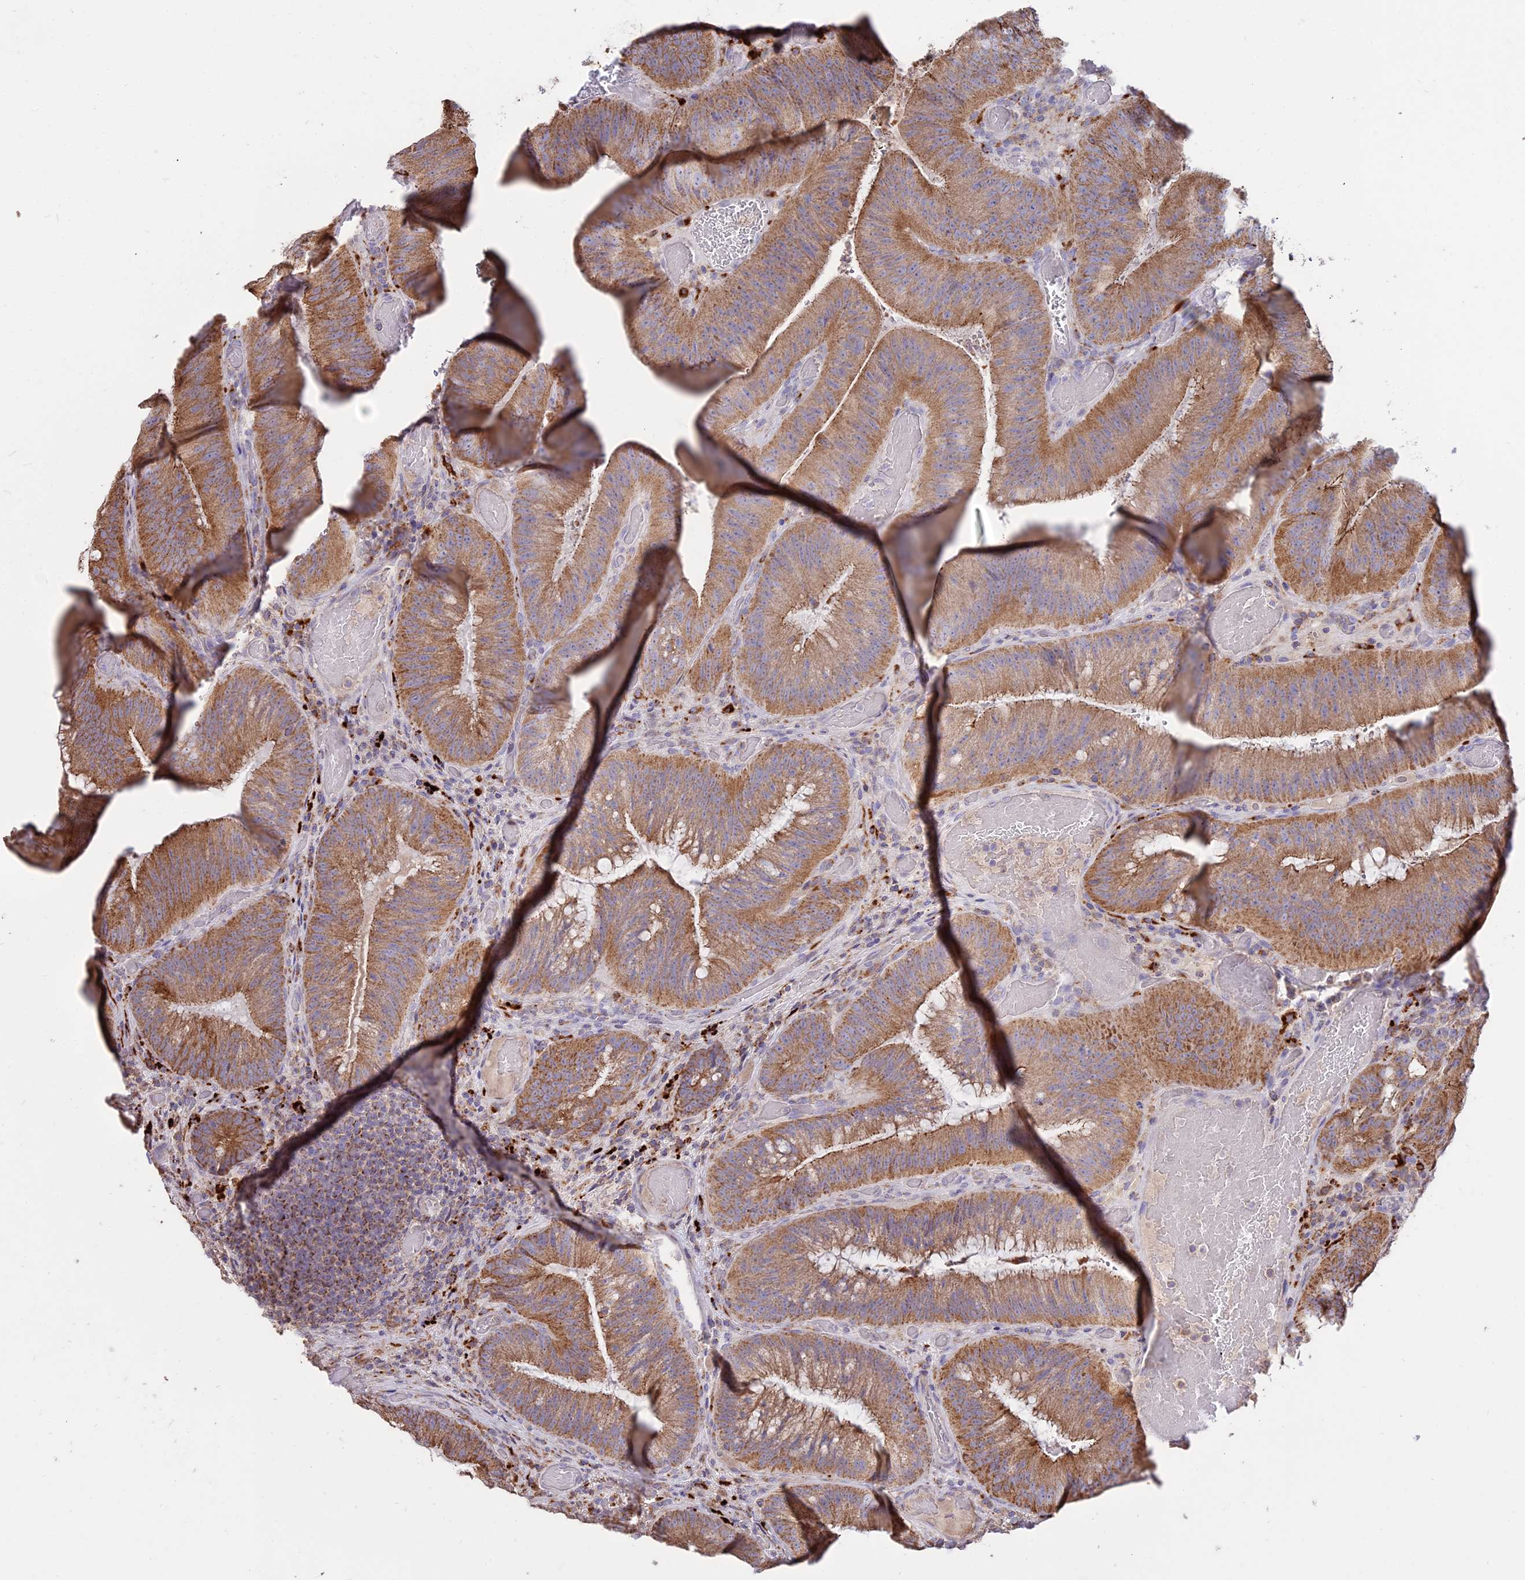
{"staining": {"intensity": "moderate", "quantity": ">75%", "location": "cytoplasmic/membranous"}, "tissue": "colorectal cancer", "cell_type": "Tumor cells", "image_type": "cancer", "snomed": [{"axis": "morphology", "description": "Adenocarcinoma, NOS"}, {"axis": "topography", "description": "Colon"}], "caption": "Immunohistochemistry (IHC) (DAB (3,3'-diaminobenzidine)) staining of human colorectal adenocarcinoma exhibits moderate cytoplasmic/membranous protein staining in about >75% of tumor cells.", "gene": "PNLIPRP3", "patient": {"sex": "female", "age": 43}}